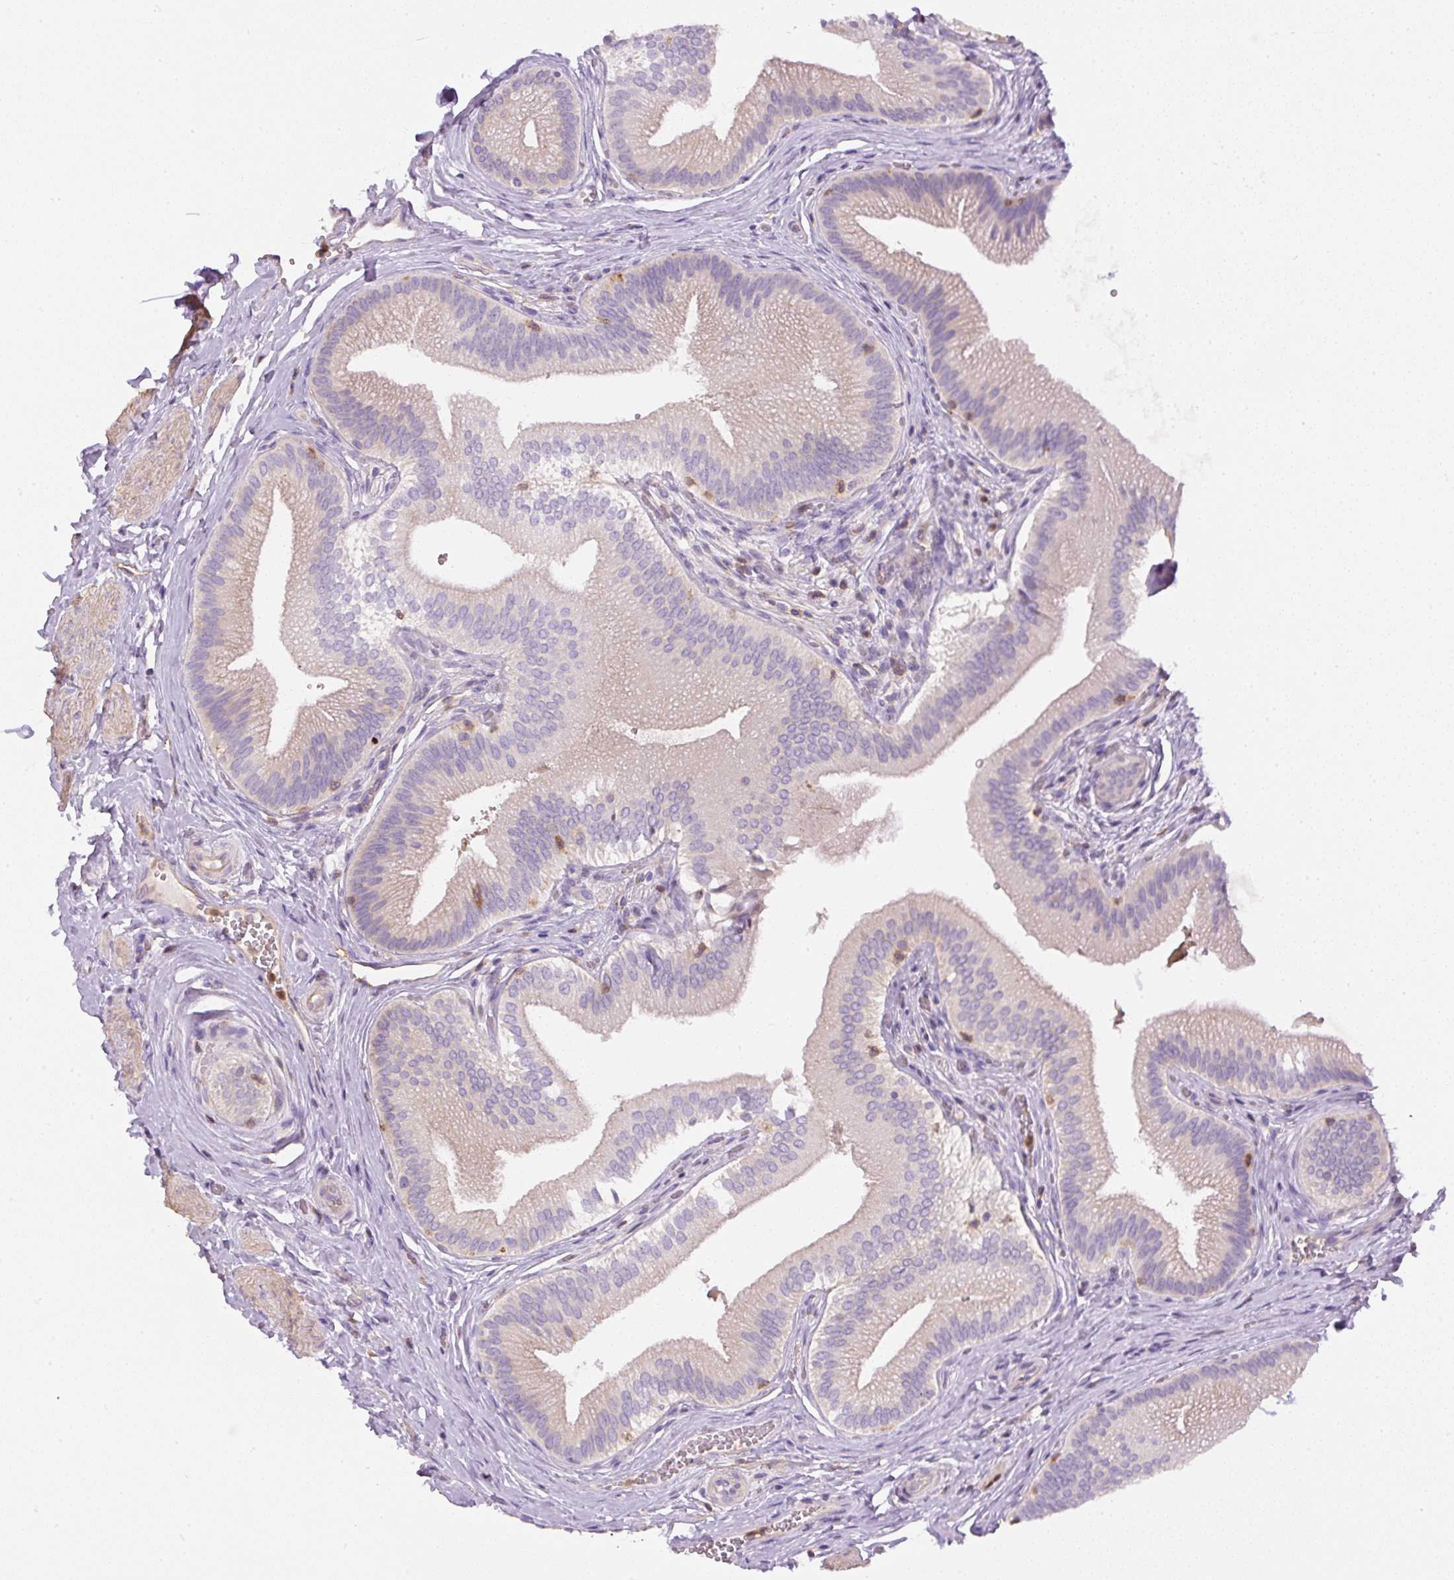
{"staining": {"intensity": "weak", "quantity": "25%-75%", "location": "cytoplasmic/membranous"}, "tissue": "gallbladder", "cell_type": "Glandular cells", "image_type": "normal", "snomed": [{"axis": "morphology", "description": "Normal tissue, NOS"}, {"axis": "topography", "description": "Gallbladder"}], "caption": "A brown stain labels weak cytoplasmic/membranous staining of a protein in glandular cells of benign gallbladder. Using DAB (brown) and hematoxylin (blue) stains, captured at high magnification using brightfield microscopy.", "gene": "PIP5KL1", "patient": {"sex": "male", "age": 17}}